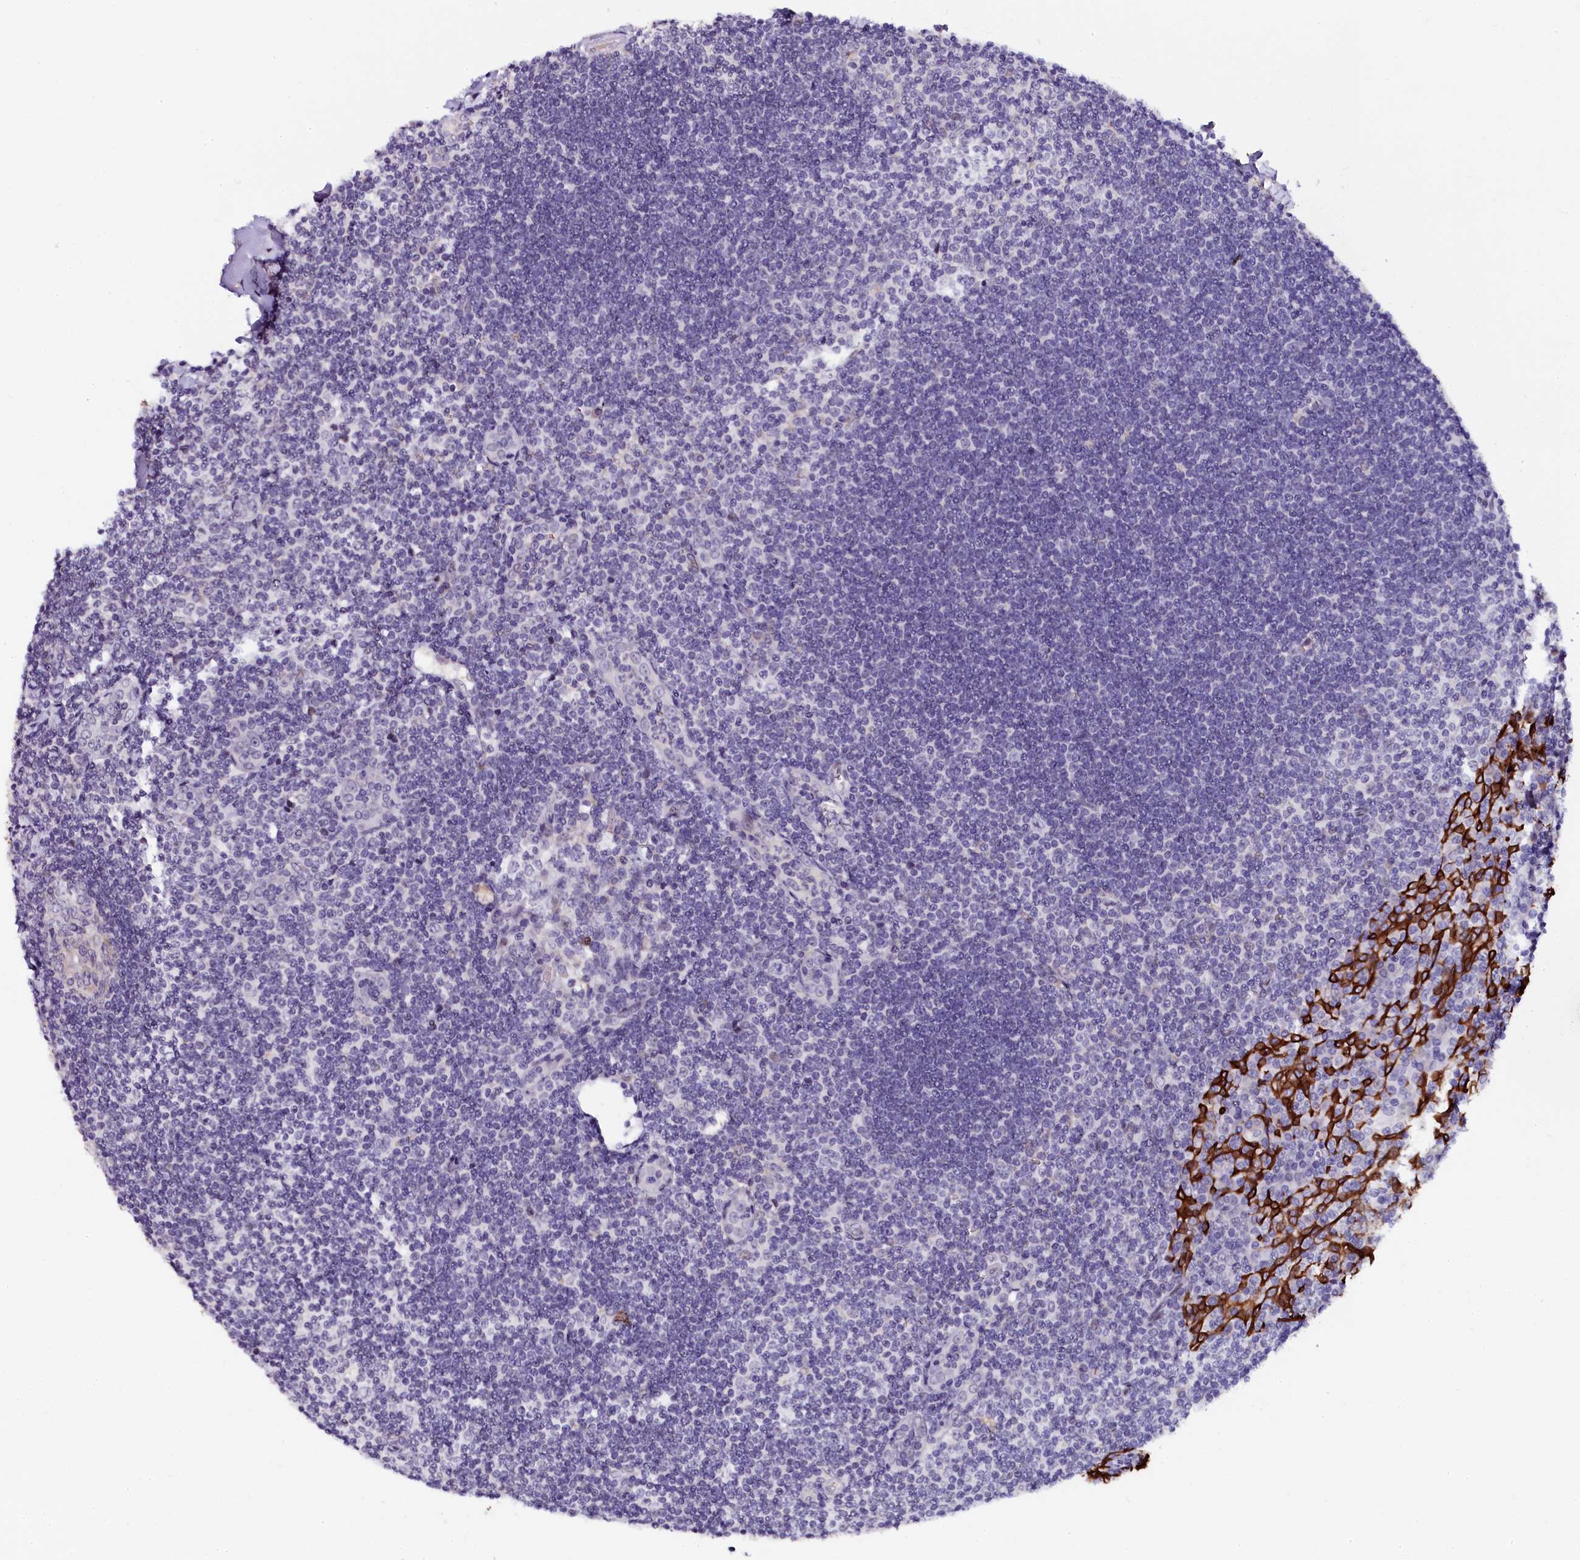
{"staining": {"intensity": "negative", "quantity": "none", "location": "none"}, "tissue": "tonsil", "cell_type": "Germinal center cells", "image_type": "normal", "snomed": [{"axis": "morphology", "description": "Normal tissue, NOS"}, {"axis": "topography", "description": "Tonsil"}], "caption": "IHC histopathology image of normal tonsil: human tonsil stained with DAB exhibits no significant protein expression in germinal center cells.", "gene": "CTDSPL2", "patient": {"sex": "male", "age": 27}}